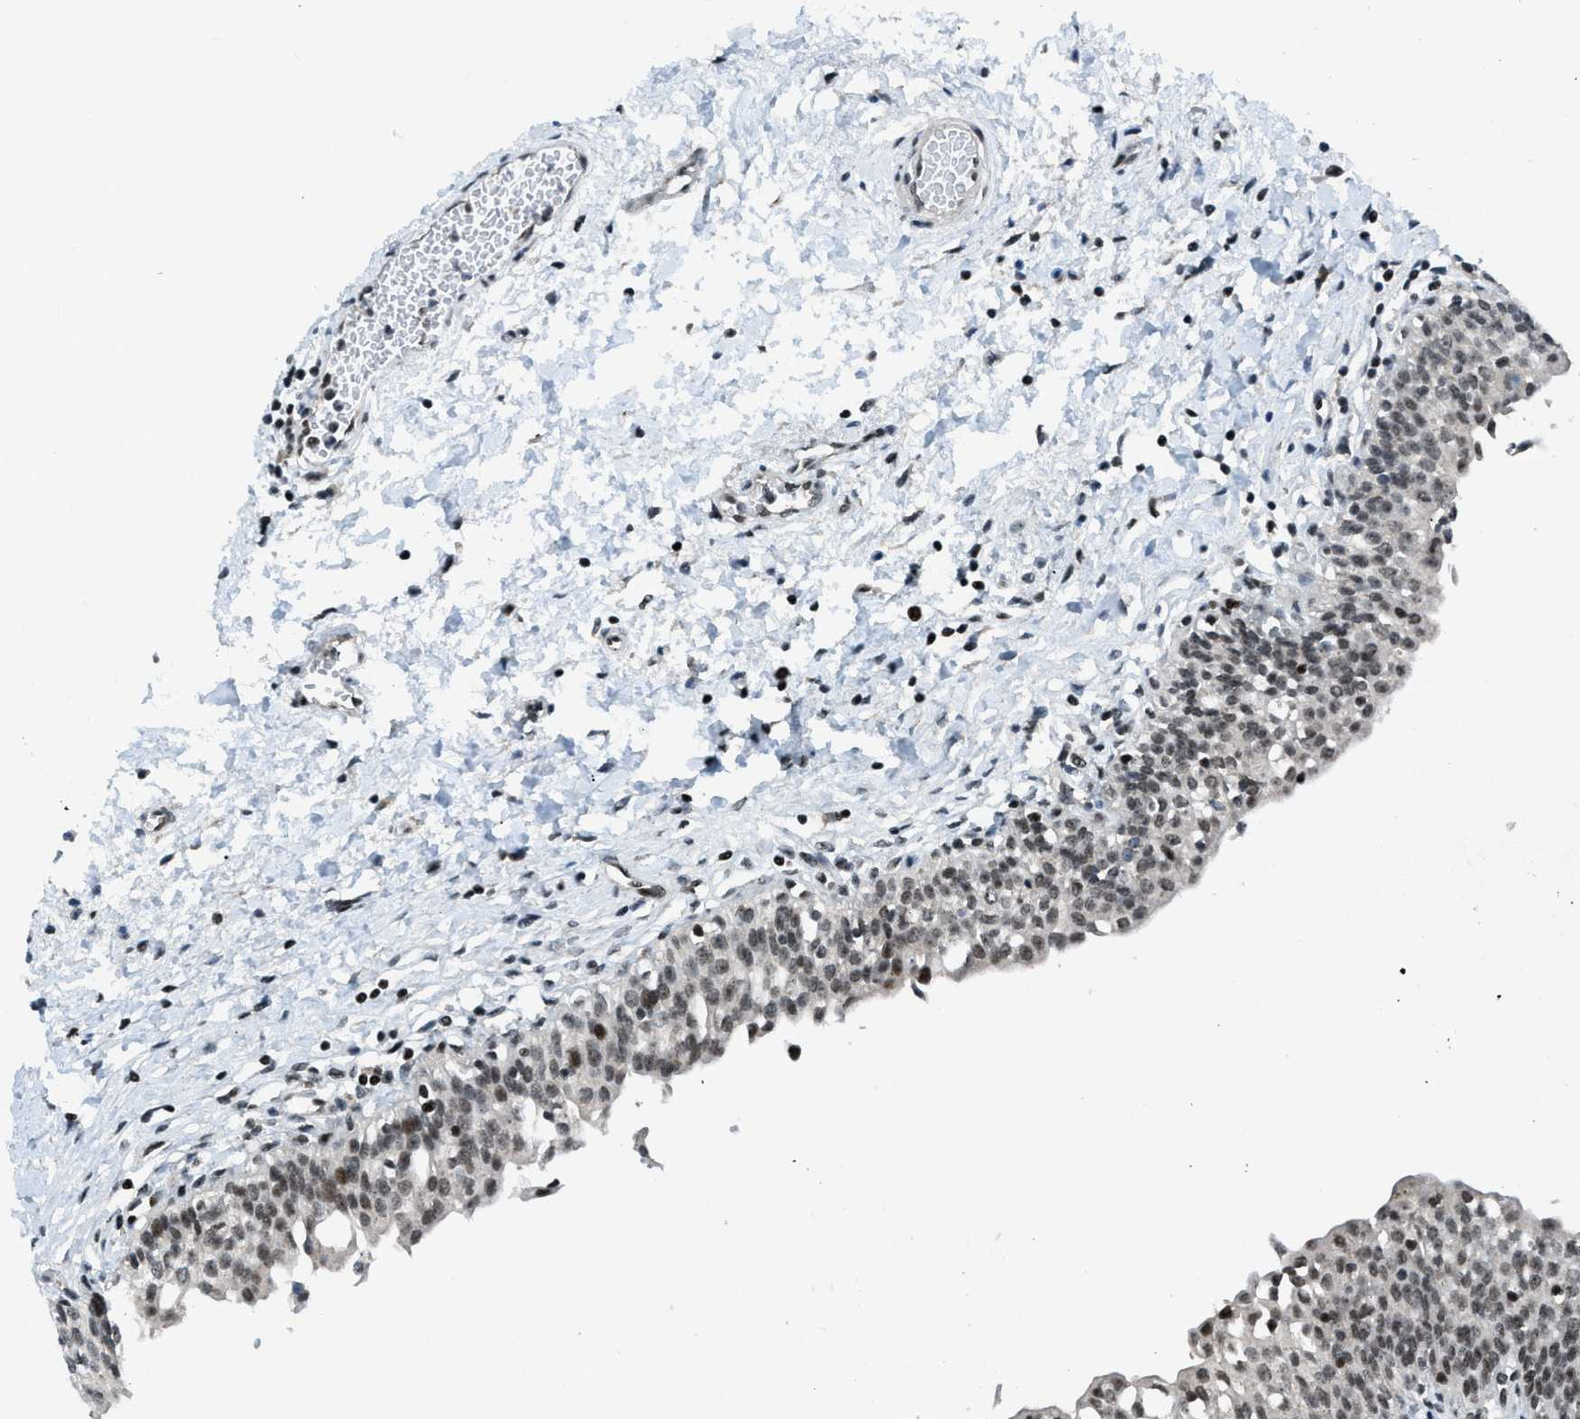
{"staining": {"intensity": "strong", "quantity": ">75%", "location": "nuclear"}, "tissue": "urinary bladder", "cell_type": "Urothelial cells", "image_type": "normal", "snomed": [{"axis": "morphology", "description": "Normal tissue, NOS"}, {"axis": "topography", "description": "Urinary bladder"}], "caption": "Urinary bladder stained for a protein shows strong nuclear positivity in urothelial cells. (DAB IHC, brown staining for protein, blue staining for nuclei).", "gene": "RAD51B", "patient": {"sex": "male", "age": 55}}